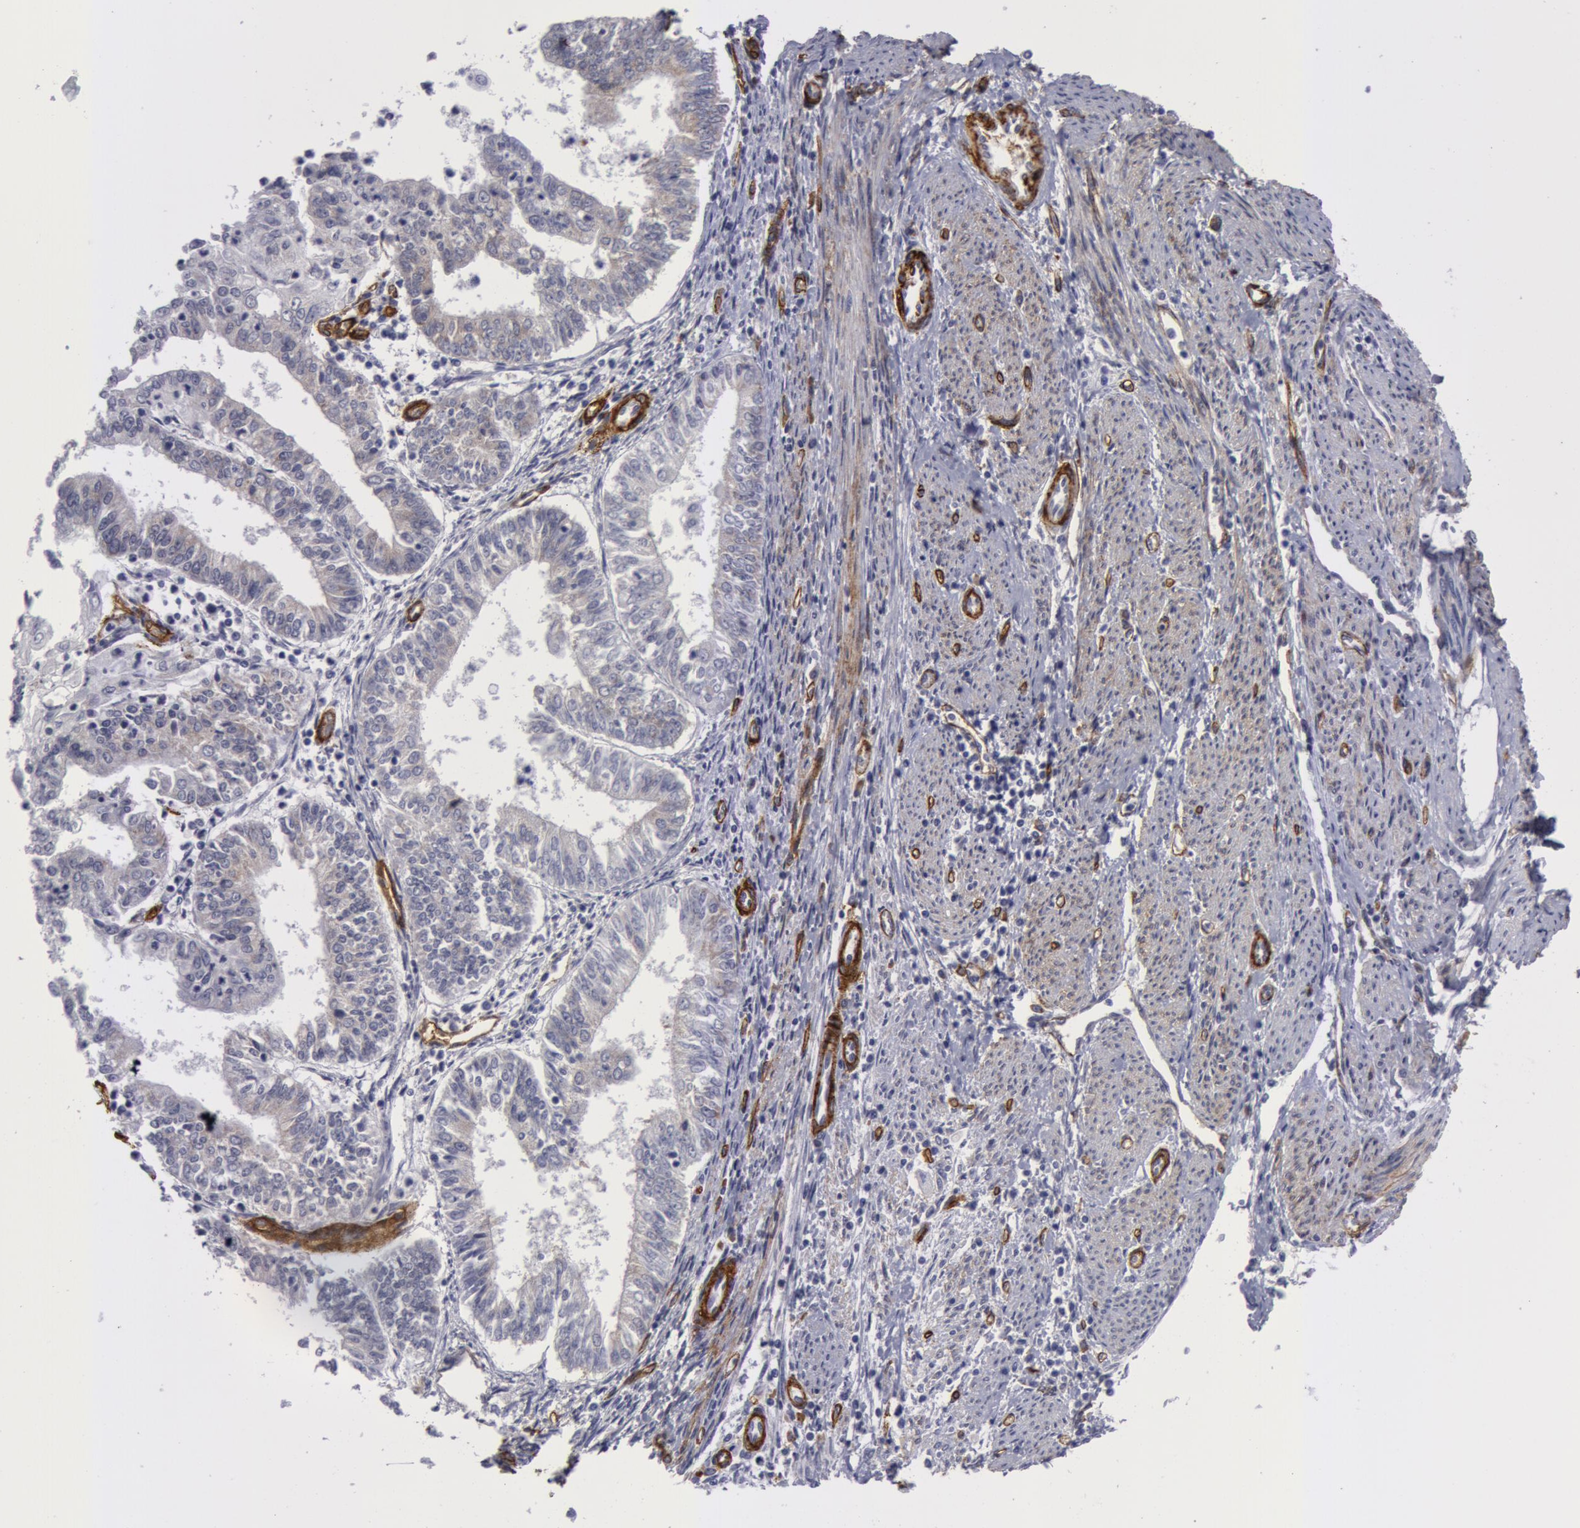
{"staining": {"intensity": "negative", "quantity": "none", "location": "none"}, "tissue": "endometrial cancer", "cell_type": "Tumor cells", "image_type": "cancer", "snomed": [{"axis": "morphology", "description": "Adenocarcinoma, NOS"}, {"axis": "topography", "description": "Endometrium"}], "caption": "The image demonstrates no staining of tumor cells in adenocarcinoma (endometrial). (DAB (3,3'-diaminobenzidine) immunohistochemistry with hematoxylin counter stain).", "gene": "IL23A", "patient": {"sex": "female", "age": 75}}